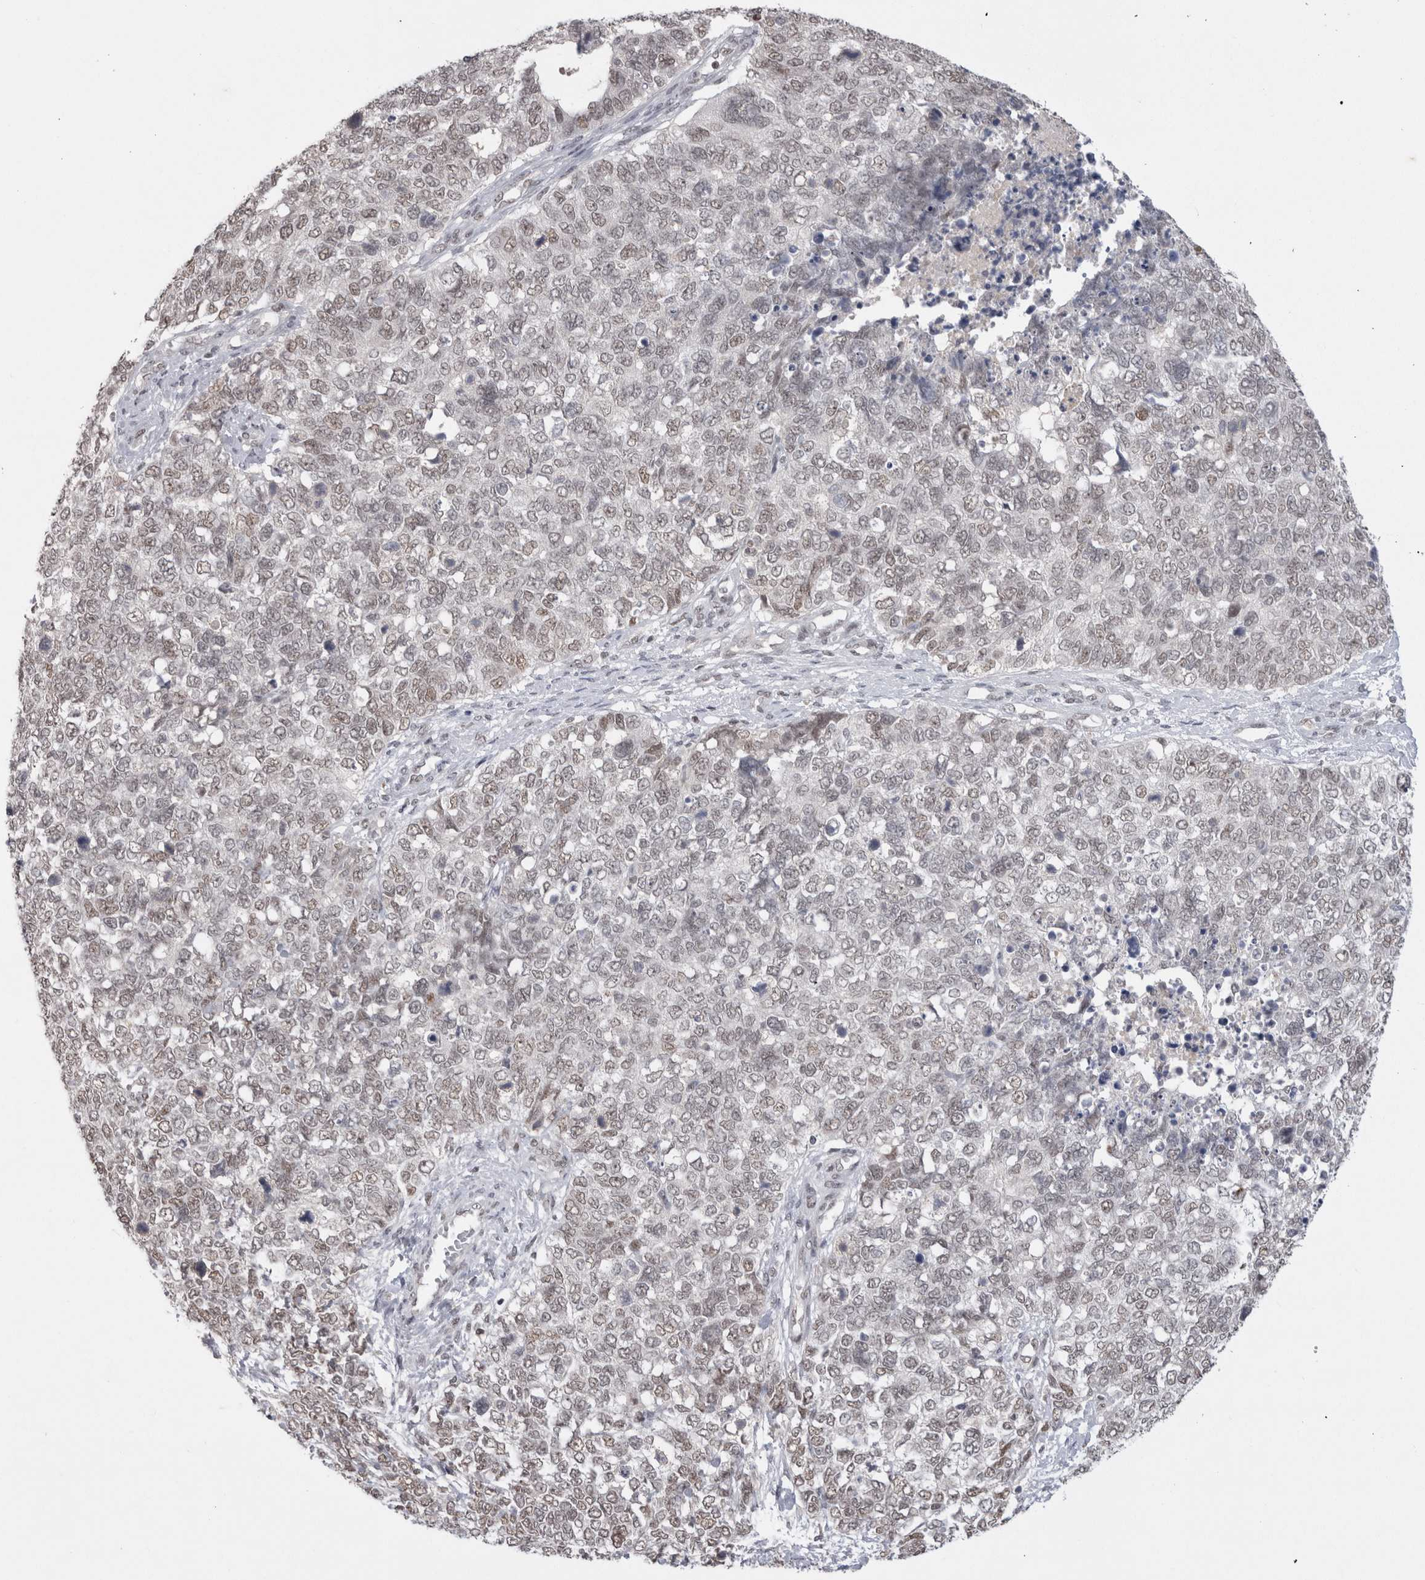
{"staining": {"intensity": "weak", "quantity": "<25%", "location": "nuclear"}, "tissue": "cervical cancer", "cell_type": "Tumor cells", "image_type": "cancer", "snomed": [{"axis": "morphology", "description": "Squamous cell carcinoma, NOS"}, {"axis": "topography", "description": "Cervix"}], "caption": "Tumor cells are negative for protein expression in human squamous cell carcinoma (cervical). (Immunohistochemistry (ihc), brightfield microscopy, high magnification).", "gene": "DAXX", "patient": {"sex": "female", "age": 63}}